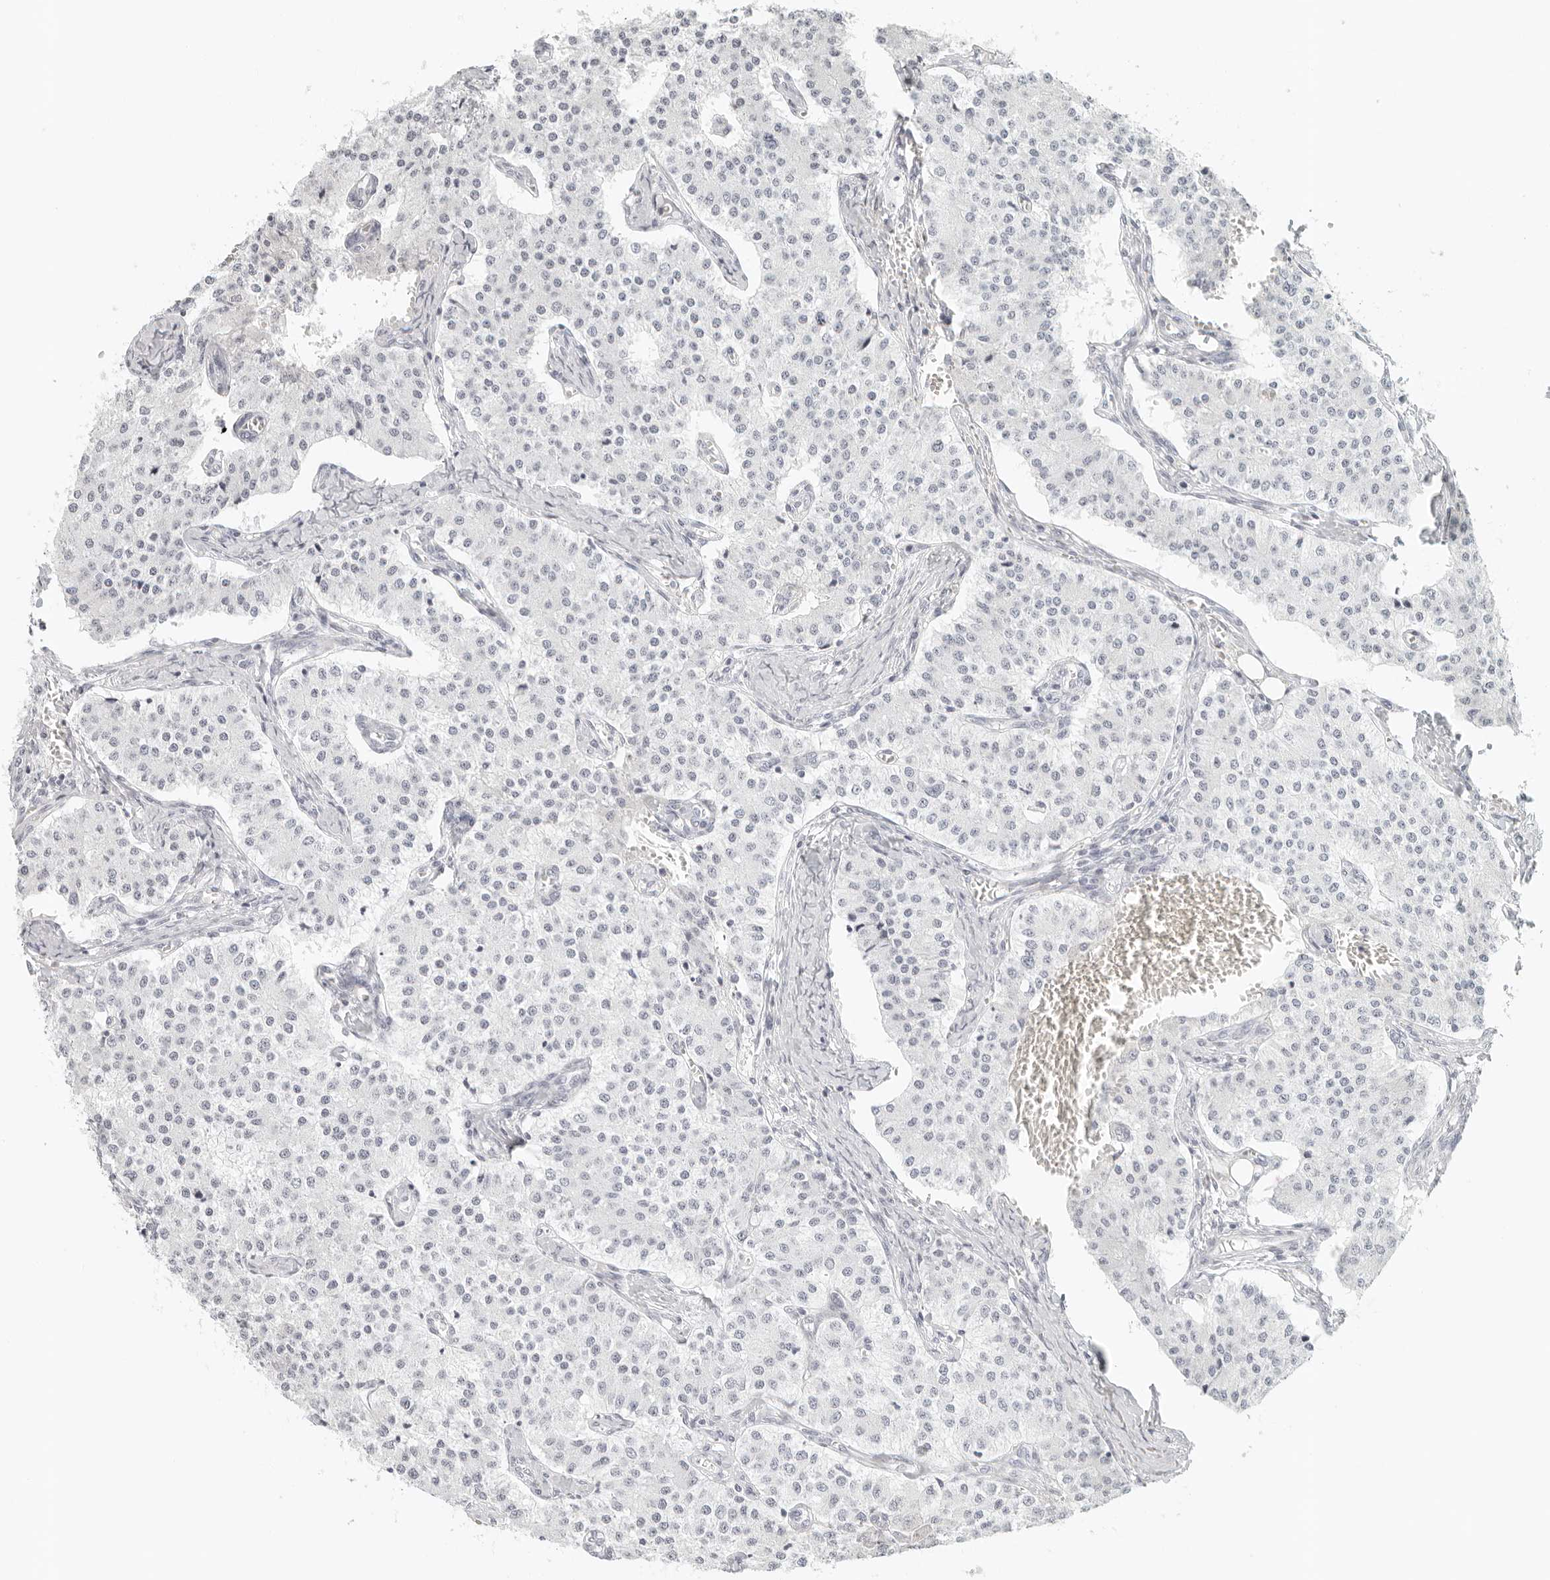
{"staining": {"intensity": "negative", "quantity": "none", "location": "none"}, "tissue": "carcinoid", "cell_type": "Tumor cells", "image_type": "cancer", "snomed": [{"axis": "morphology", "description": "Carcinoid, malignant, NOS"}, {"axis": "topography", "description": "Colon"}], "caption": "A high-resolution histopathology image shows IHC staining of carcinoid, which exhibits no significant positivity in tumor cells.", "gene": "RPS6KC1", "patient": {"sex": "female", "age": 52}}